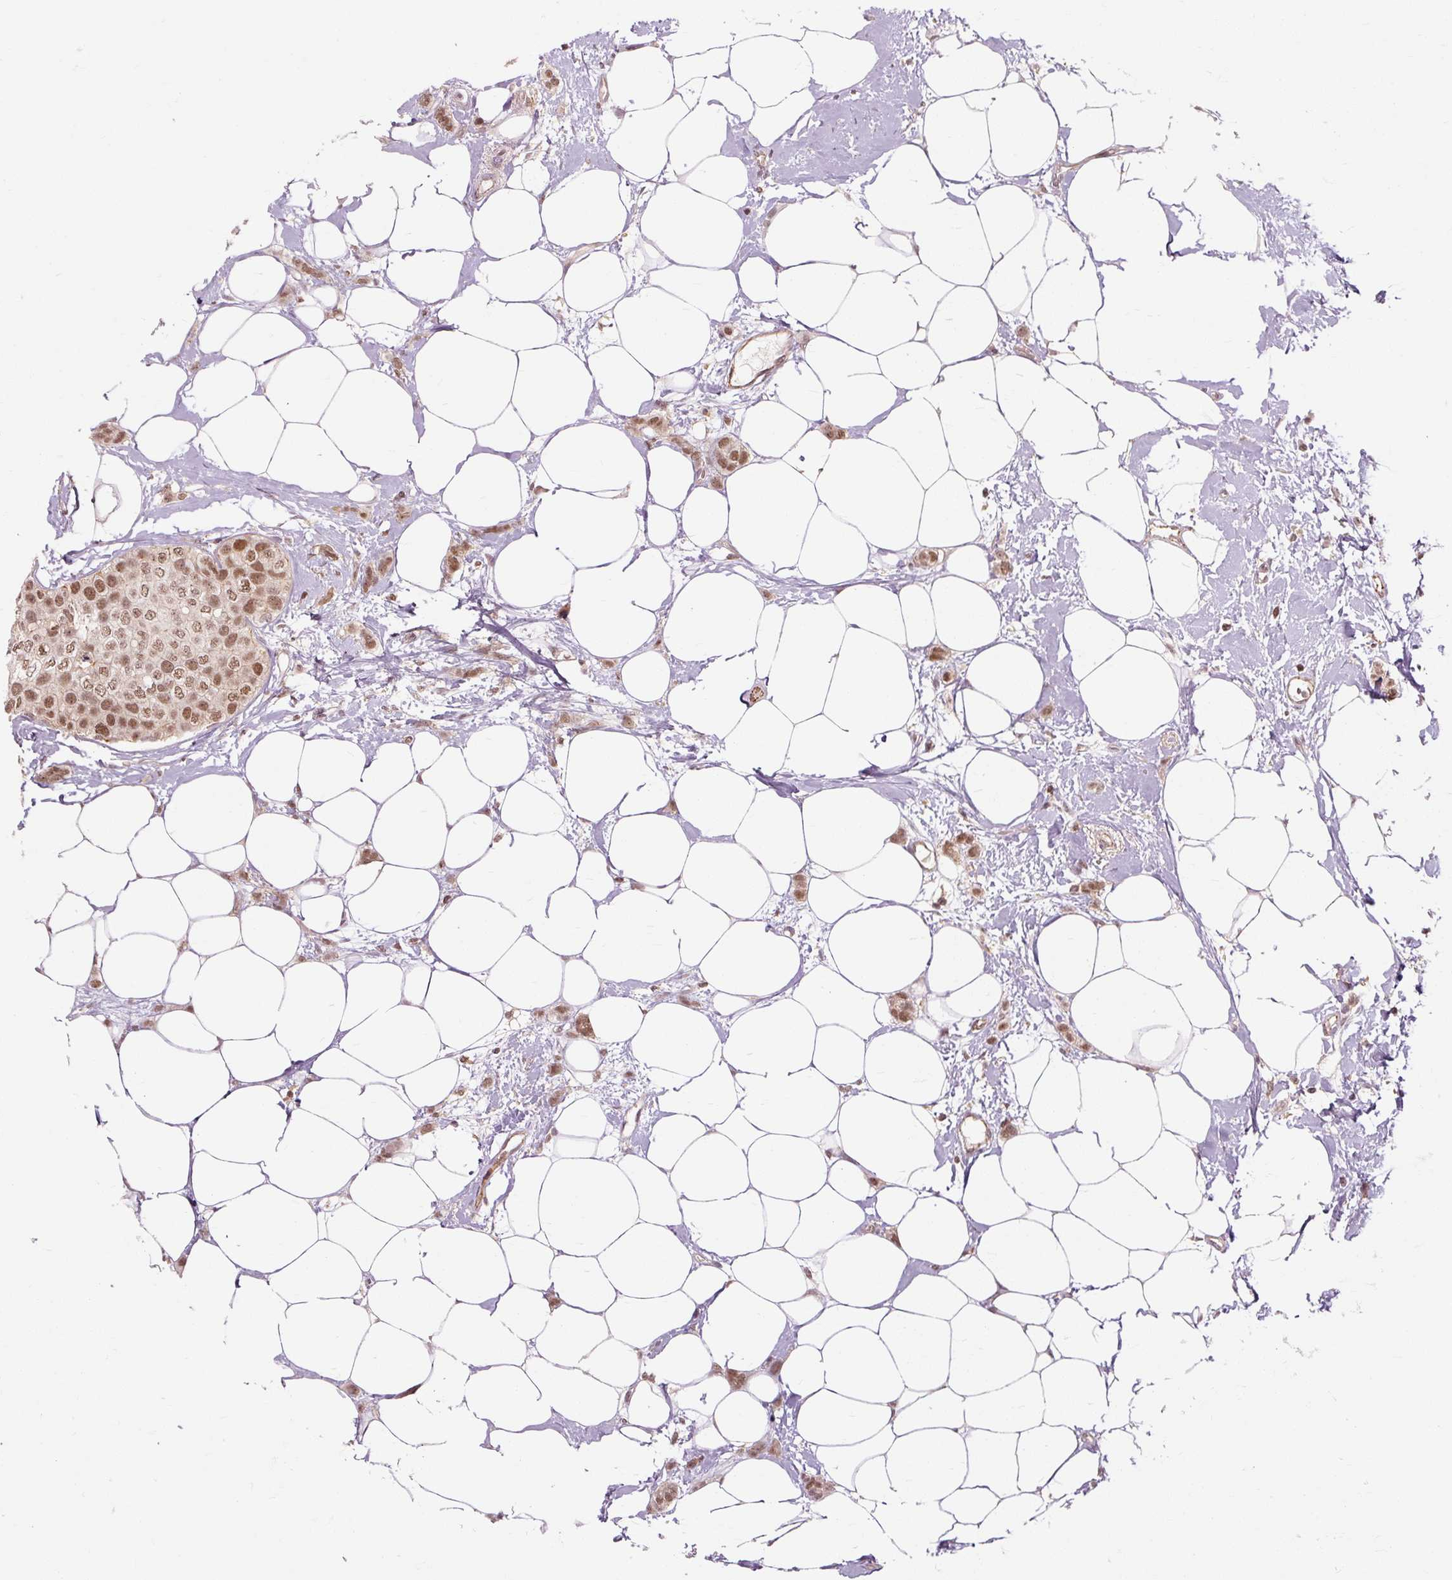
{"staining": {"intensity": "moderate", "quantity": ">75%", "location": "nuclear"}, "tissue": "breast cancer", "cell_type": "Tumor cells", "image_type": "cancer", "snomed": [{"axis": "morphology", "description": "Duct carcinoma"}, {"axis": "topography", "description": "Breast"}], "caption": "Breast cancer (intraductal carcinoma) stained for a protein reveals moderate nuclear positivity in tumor cells.", "gene": "CSTF1", "patient": {"sex": "female", "age": 72}}